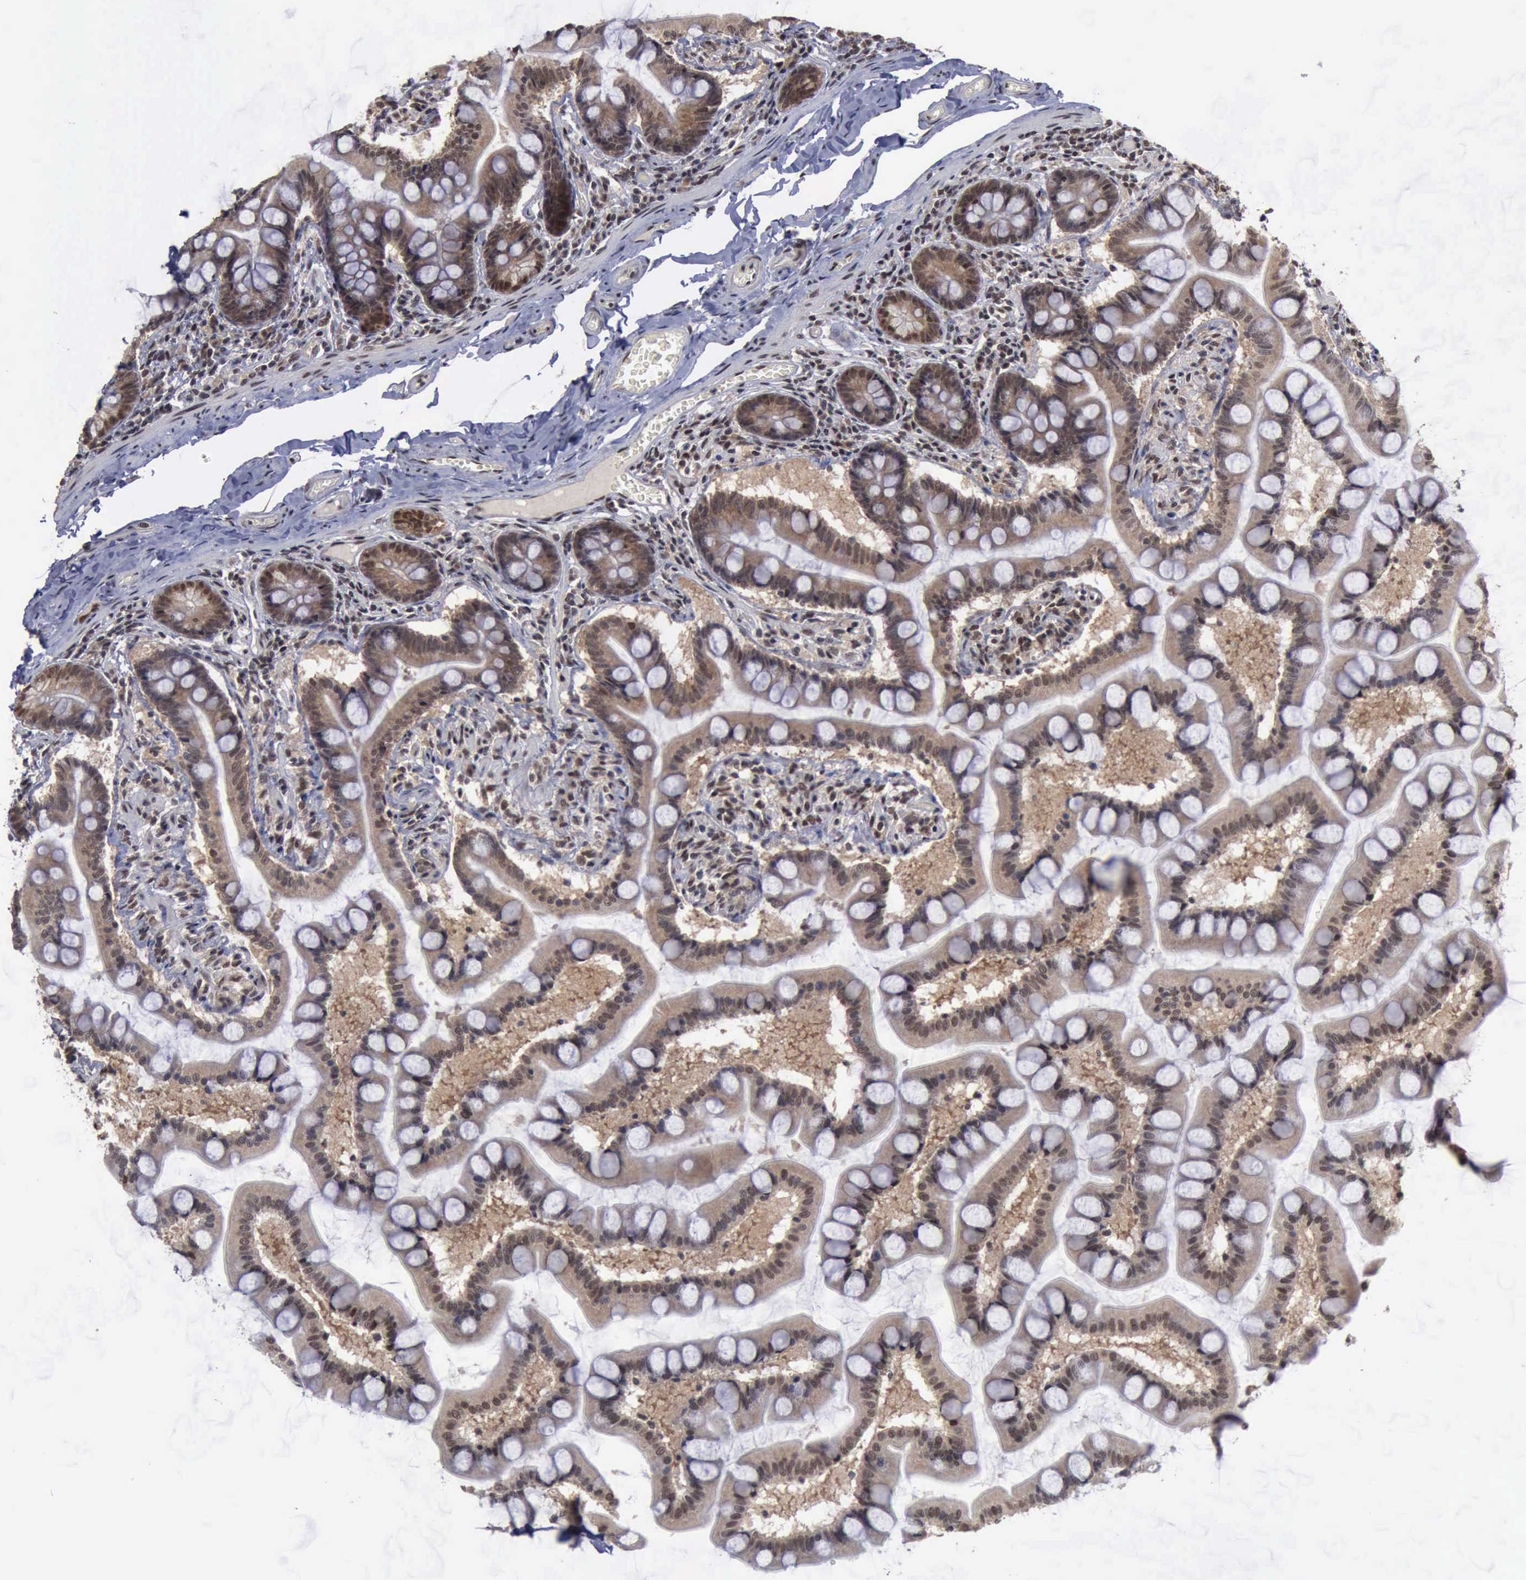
{"staining": {"intensity": "moderate", "quantity": "25%-75%", "location": "cytoplasmic/membranous,nuclear"}, "tissue": "small intestine", "cell_type": "Glandular cells", "image_type": "normal", "snomed": [{"axis": "morphology", "description": "Normal tissue, NOS"}, {"axis": "topography", "description": "Small intestine"}], "caption": "A micrograph of human small intestine stained for a protein demonstrates moderate cytoplasmic/membranous,nuclear brown staining in glandular cells.", "gene": "RTCB", "patient": {"sex": "male", "age": 41}}